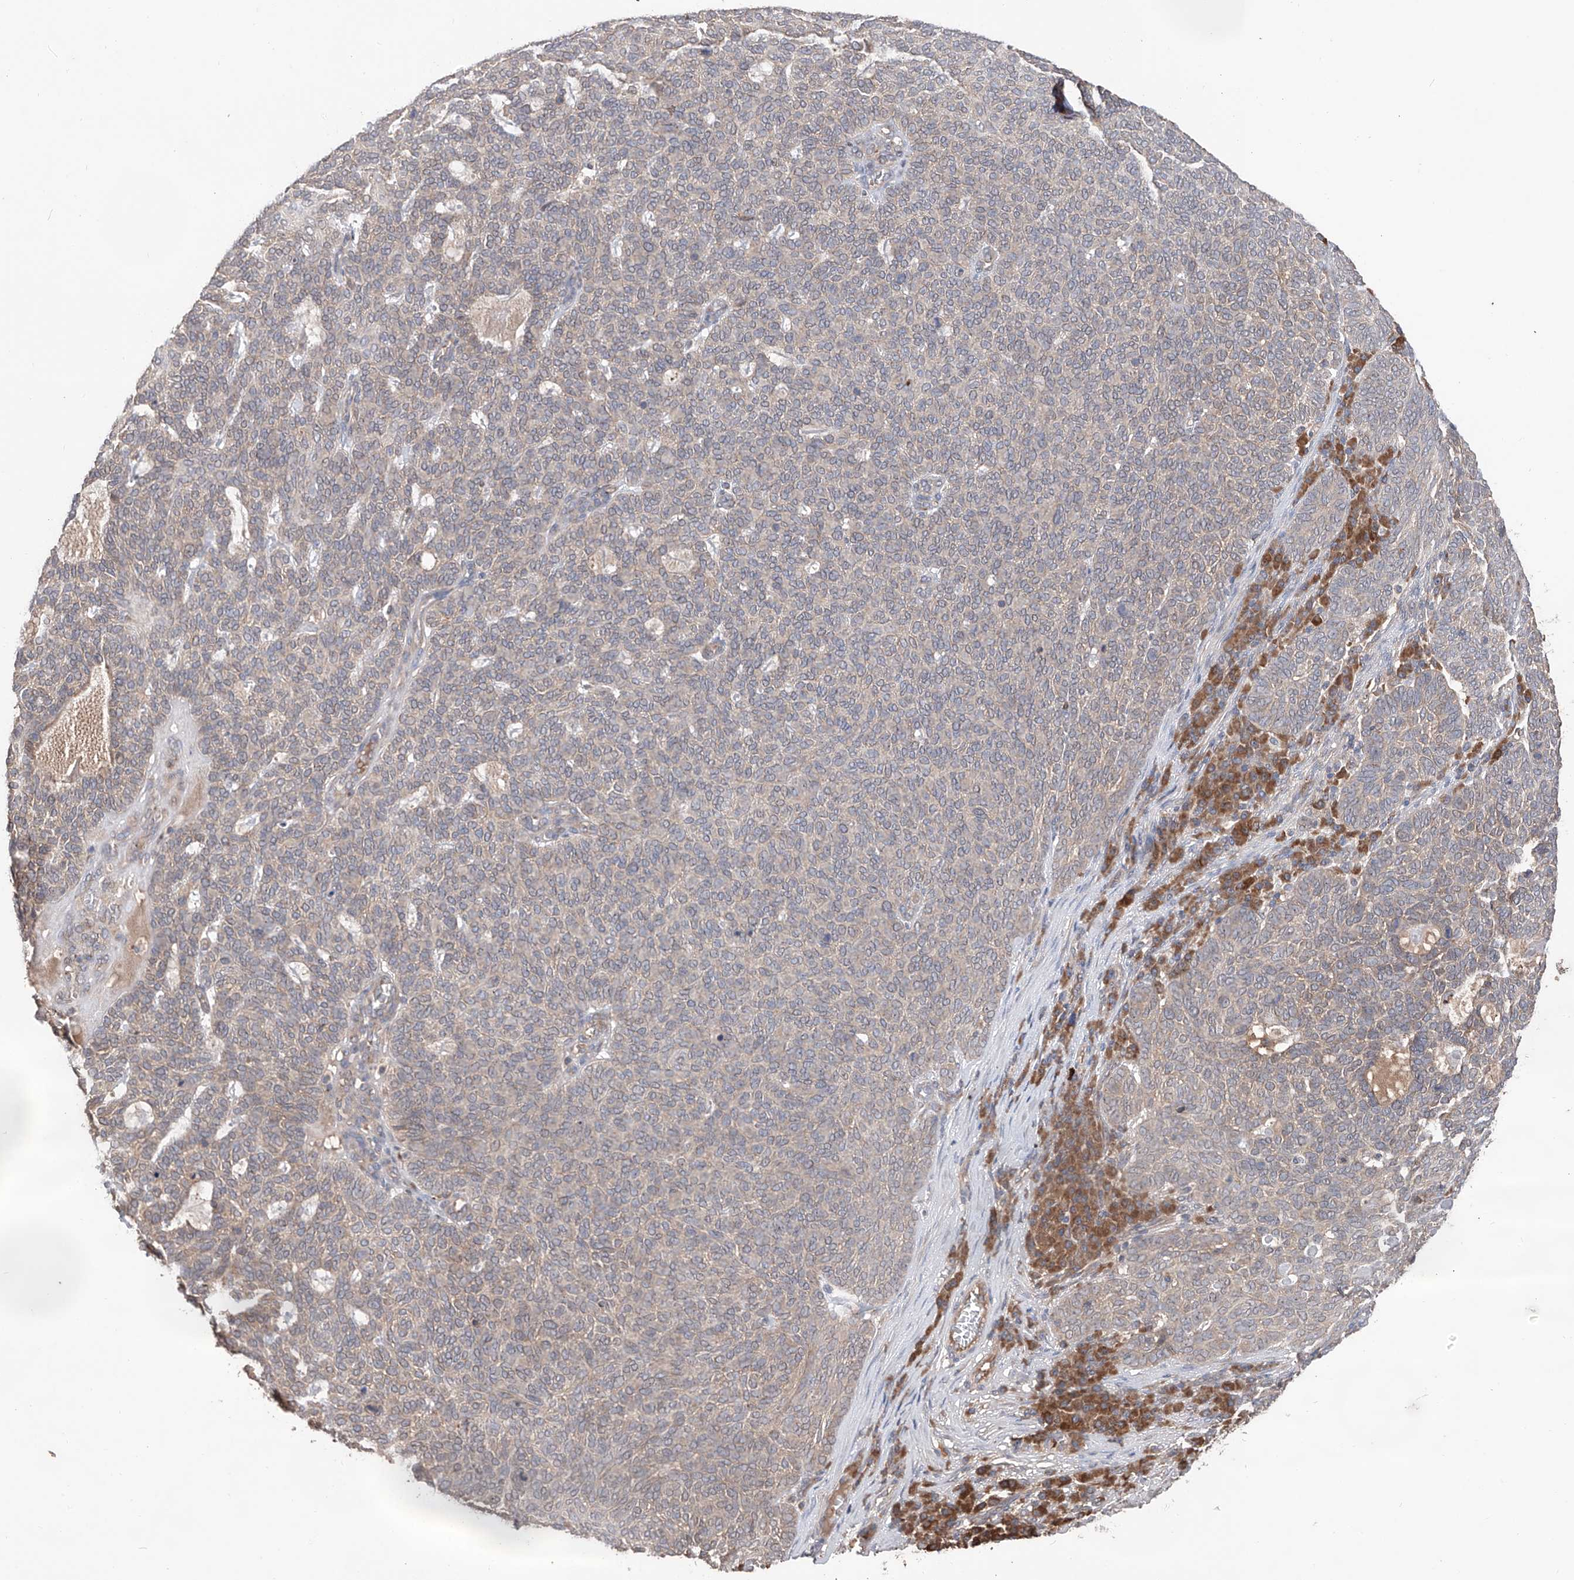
{"staining": {"intensity": "weak", "quantity": "<25%", "location": "cytoplasmic/membranous"}, "tissue": "skin cancer", "cell_type": "Tumor cells", "image_type": "cancer", "snomed": [{"axis": "morphology", "description": "Squamous cell carcinoma, NOS"}, {"axis": "topography", "description": "Skin"}], "caption": "The IHC histopathology image has no significant positivity in tumor cells of skin cancer tissue. (DAB (3,3'-diaminobenzidine) immunohistochemistry (IHC) visualized using brightfield microscopy, high magnification).", "gene": "EDN1", "patient": {"sex": "female", "age": 90}}